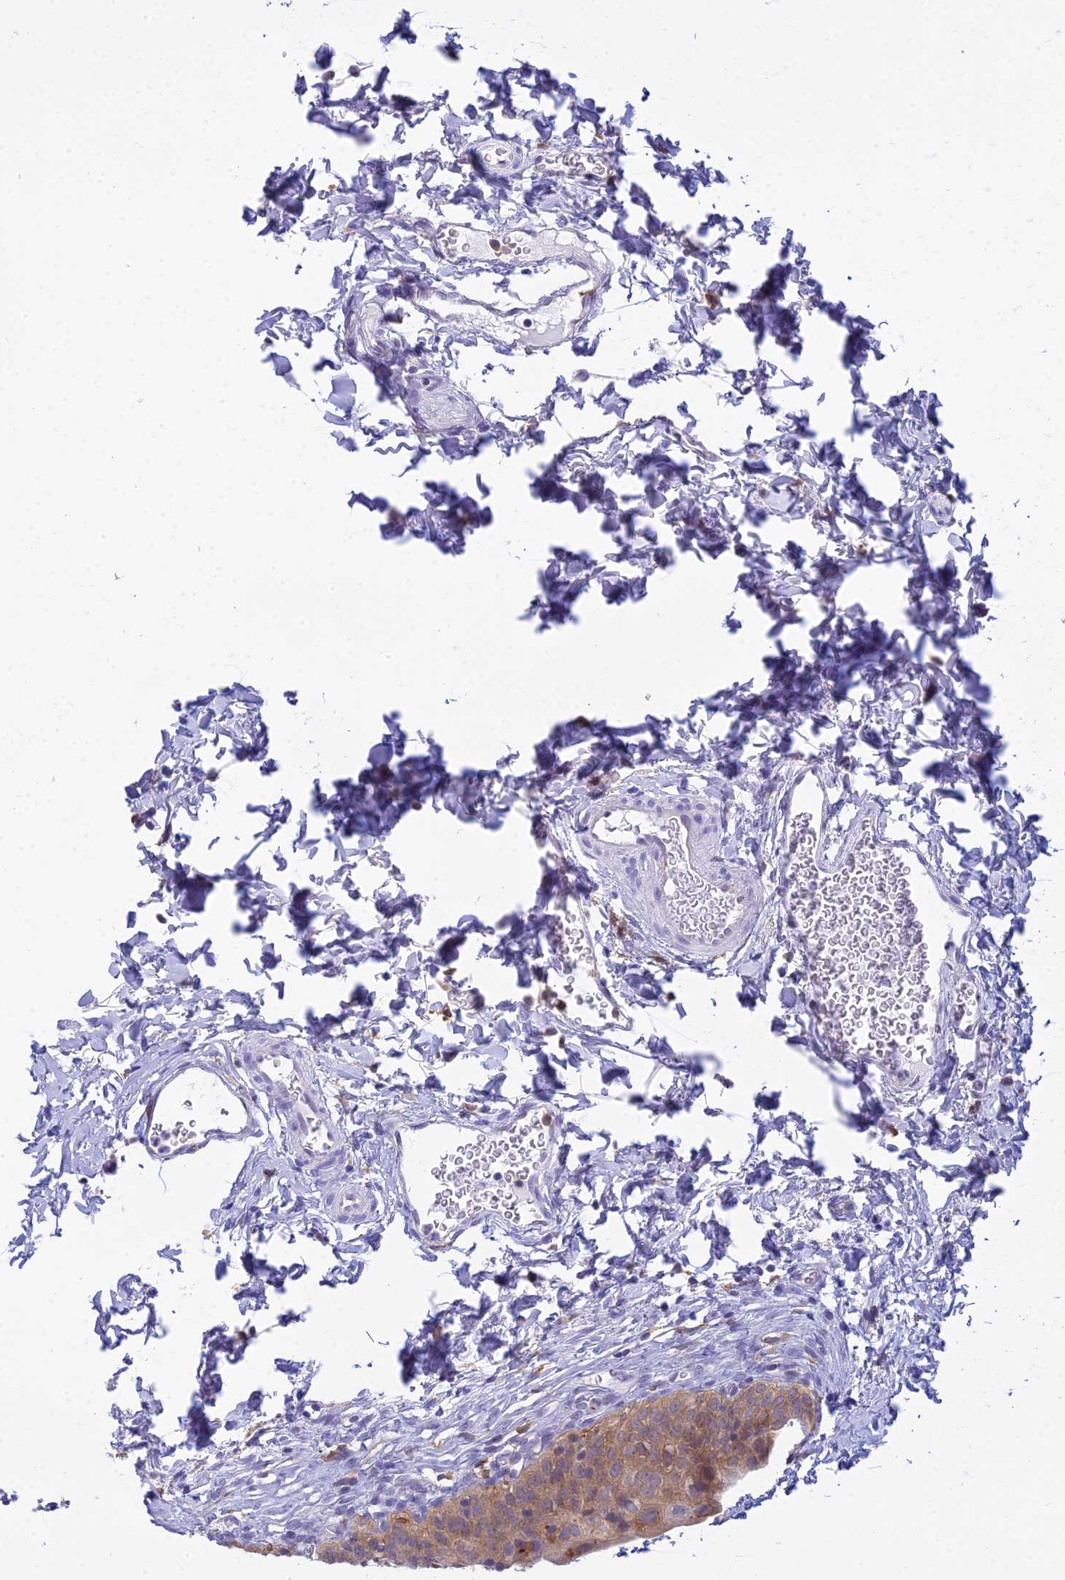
{"staining": {"intensity": "moderate", "quantity": ">75%", "location": "cytoplasmic/membranous"}, "tissue": "urinary bladder", "cell_type": "Urothelial cells", "image_type": "normal", "snomed": [{"axis": "morphology", "description": "Normal tissue, NOS"}, {"axis": "topography", "description": "Urinary bladder"}], "caption": "A medium amount of moderate cytoplasmic/membranous positivity is appreciated in approximately >75% of urothelial cells in normal urinary bladder.", "gene": "UBE2G1", "patient": {"sex": "male", "age": 55}}